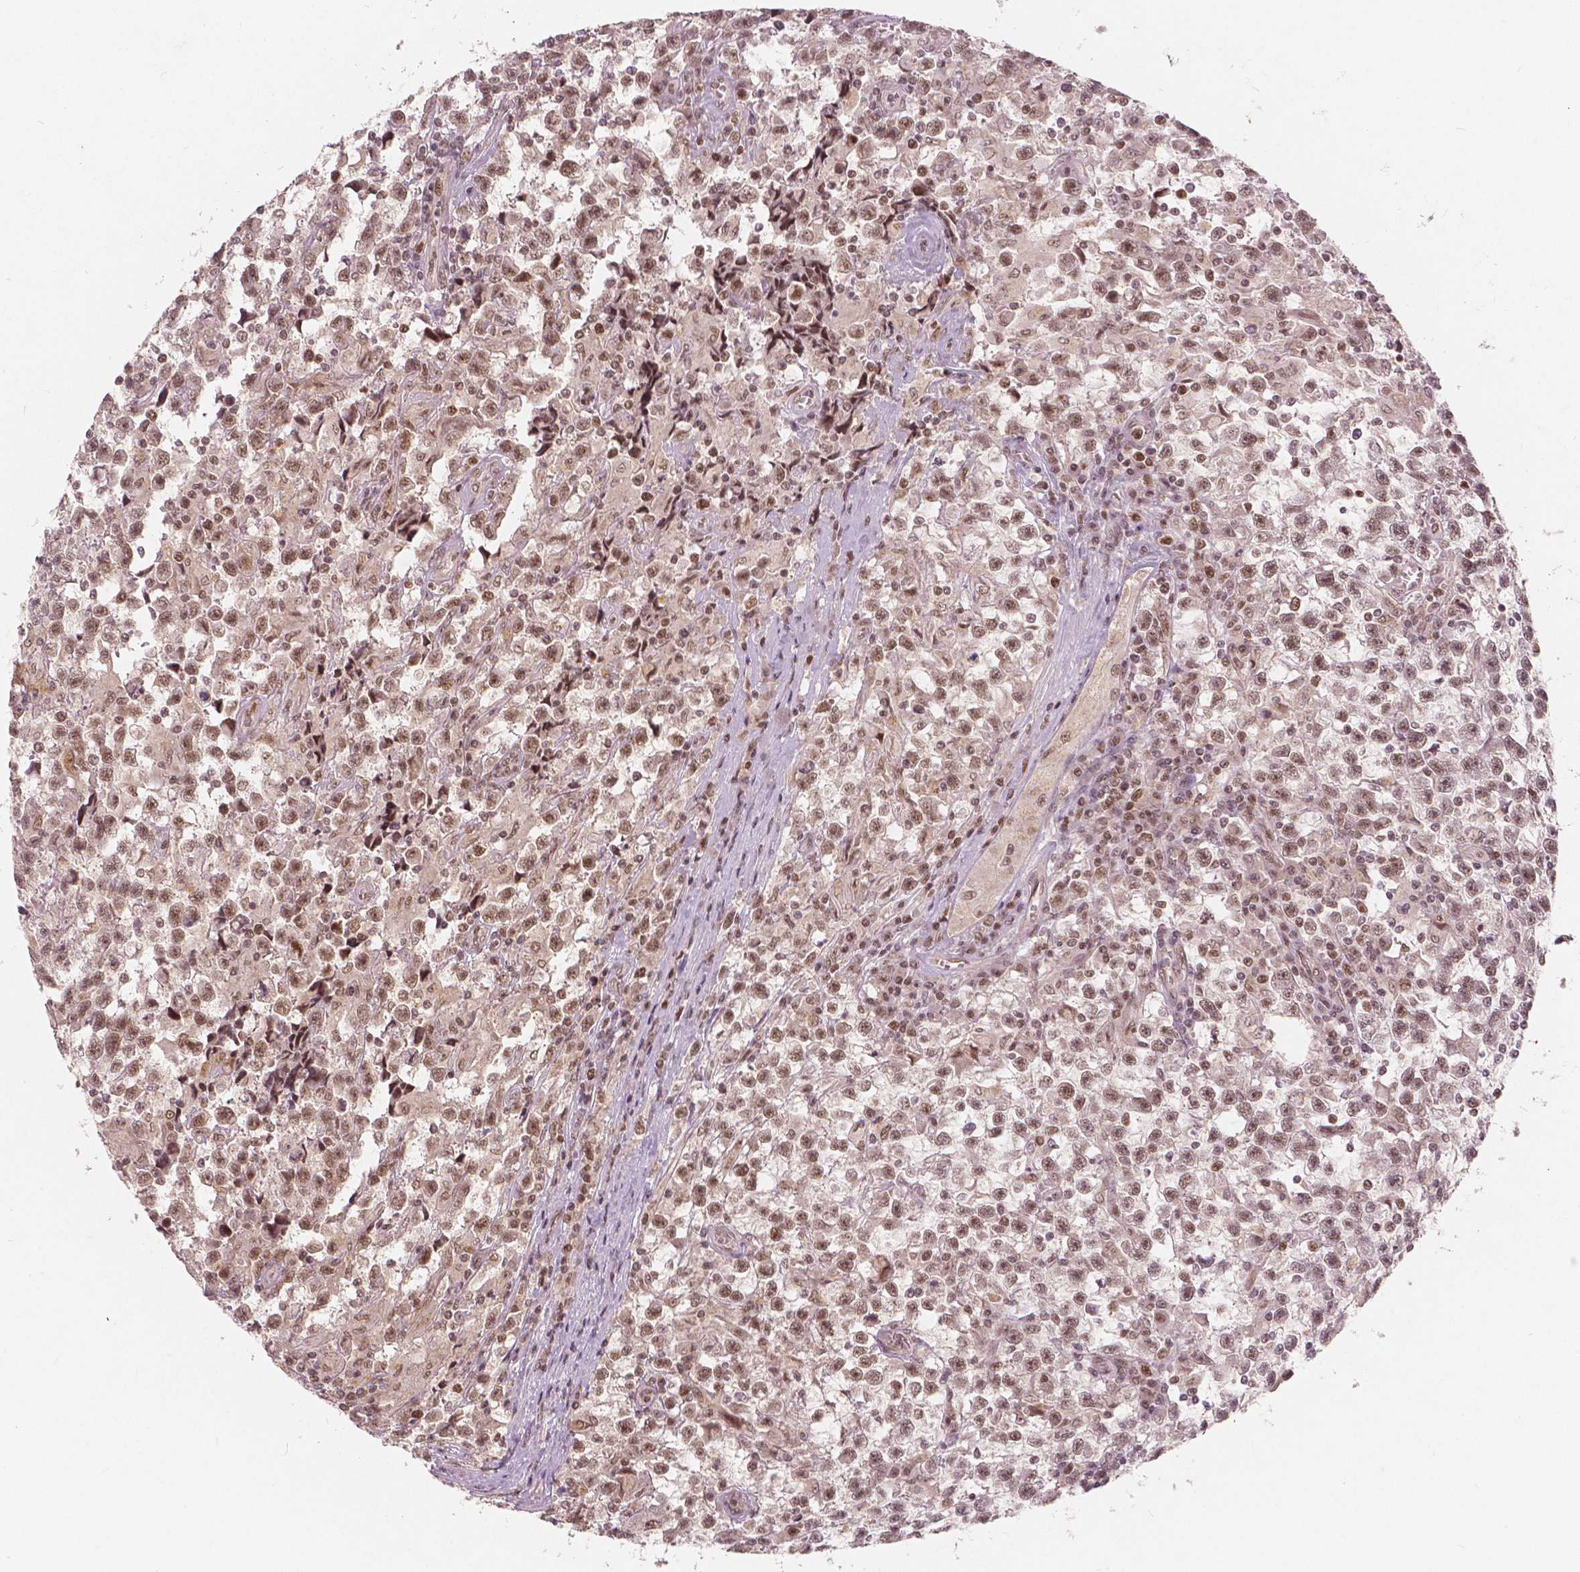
{"staining": {"intensity": "moderate", "quantity": ">75%", "location": "nuclear"}, "tissue": "testis cancer", "cell_type": "Tumor cells", "image_type": "cancer", "snomed": [{"axis": "morphology", "description": "Seminoma, NOS"}, {"axis": "topography", "description": "Testis"}], "caption": "An image showing moderate nuclear positivity in approximately >75% of tumor cells in testis seminoma, as visualized by brown immunohistochemical staining.", "gene": "NSD2", "patient": {"sex": "male", "age": 31}}